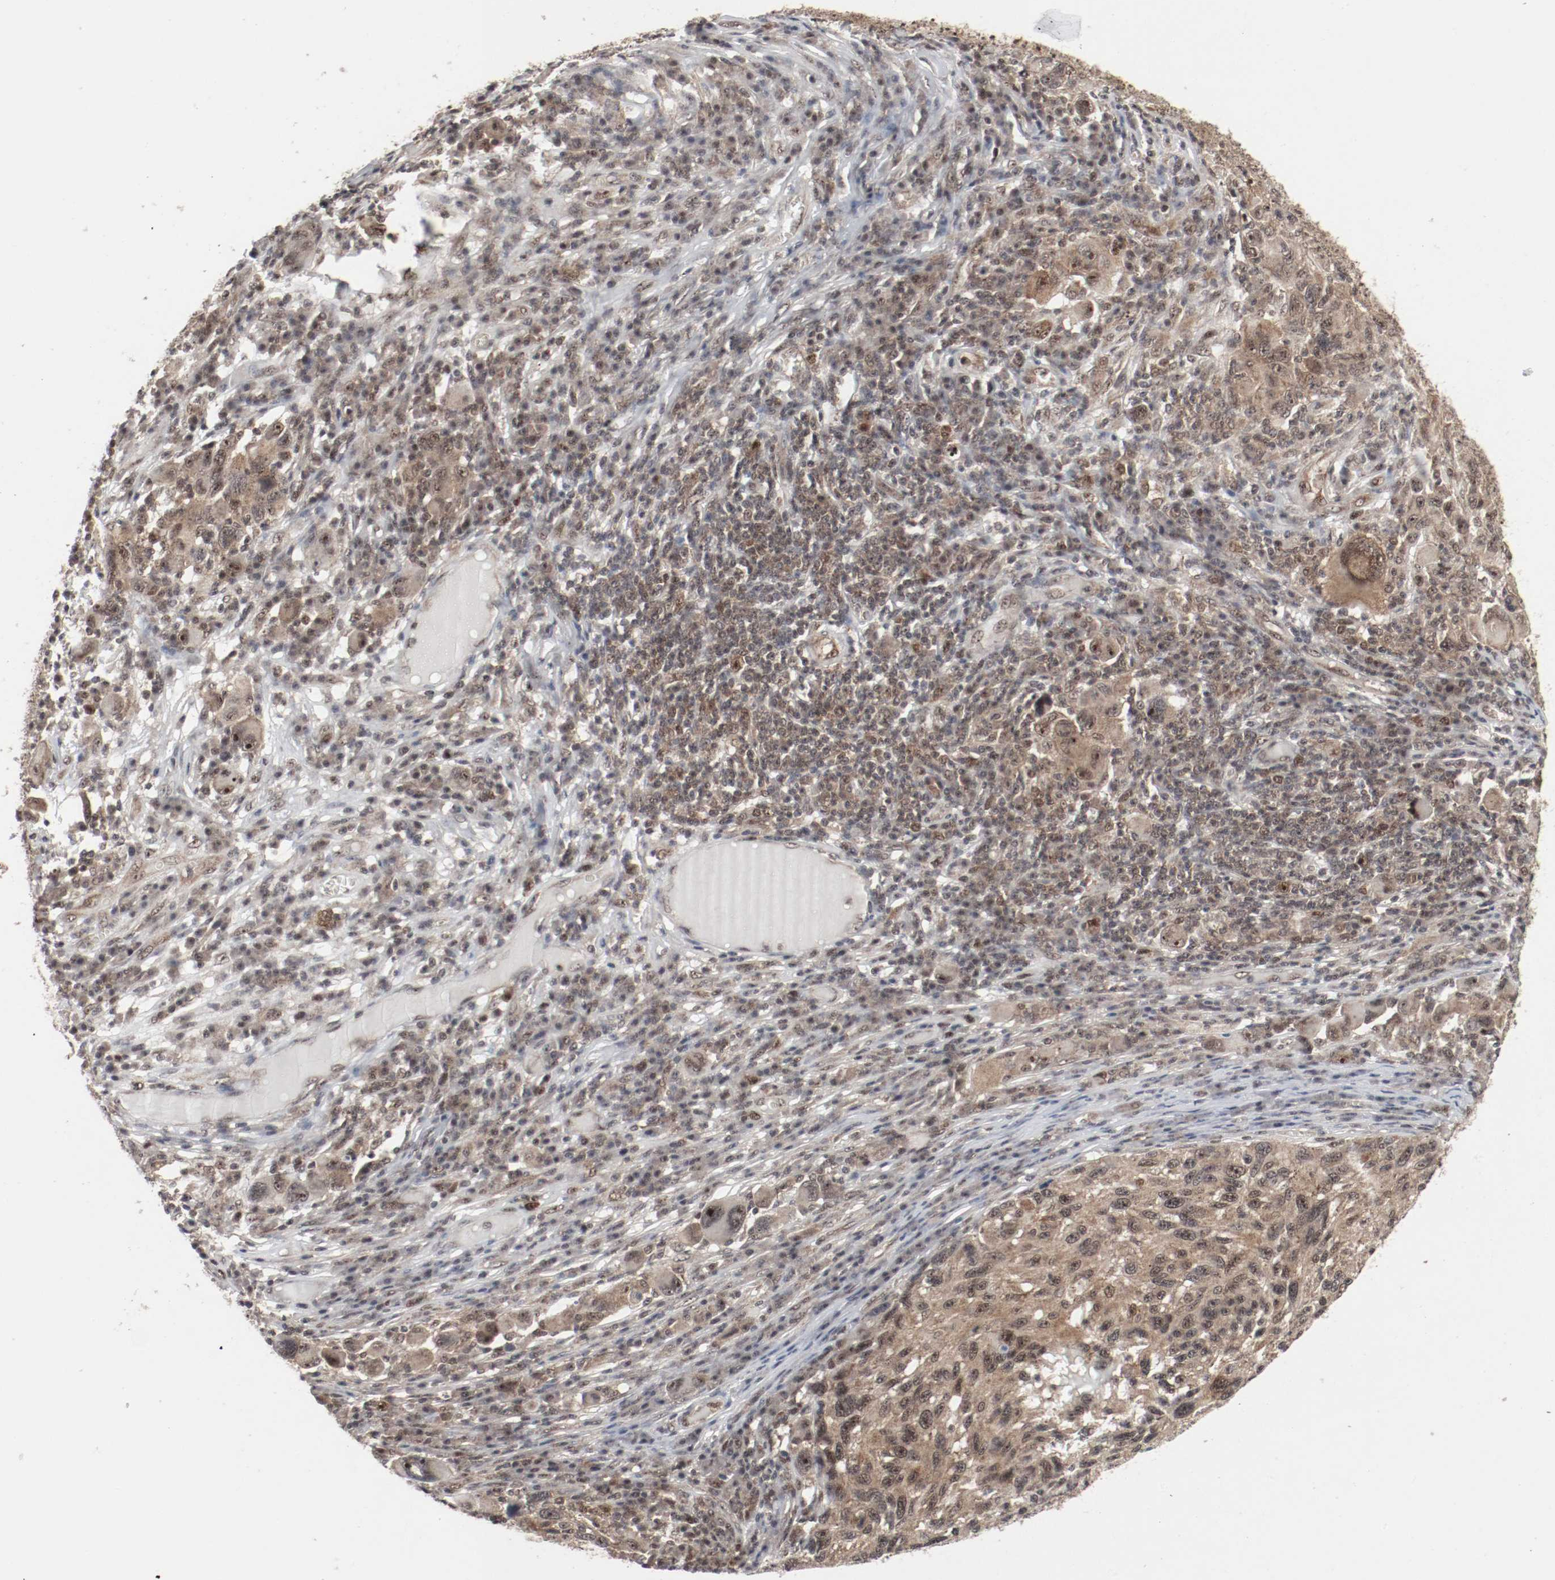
{"staining": {"intensity": "moderate", "quantity": ">75%", "location": "cytoplasmic/membranous,nuclear"}, "tissue": "melanoma", "cell_type": "Tumor cells", "image_type": "cancer", "snomed": [{"axis": "morphology", "description": "Malignant melanoma, NOS"}, {"axis": "topography", "description": "Skin"}], "caption": "This micrograph shows immunohistochemistry staining of human melanoma, with medium moderate cytoplasmic/membranous and nuclear staining in about >75% of tumor cells.", "gene": "CSNK2B", "patient": {"sex": "male", "age": 53}}